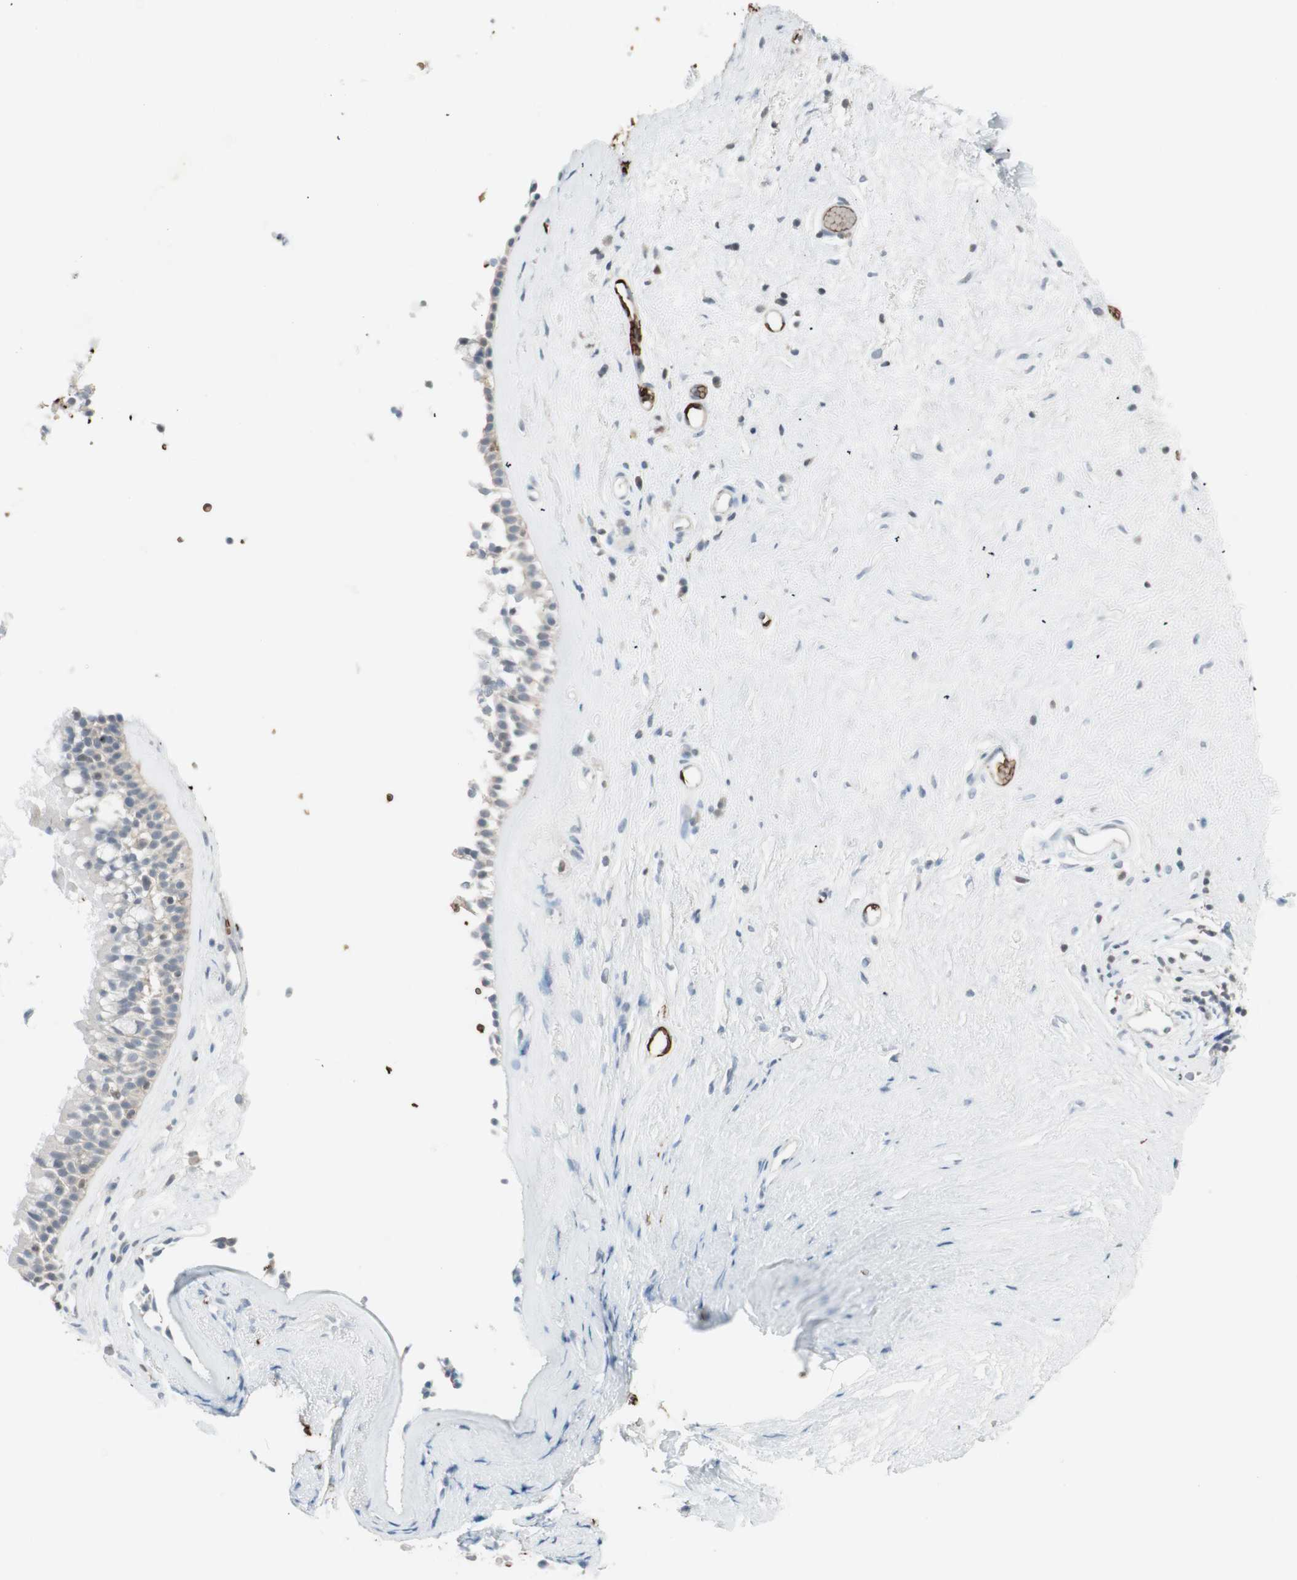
{"staining": {"intensity": "weak", "quantity": "<25%", "location": "cytoplasmic/membranous"}, "tissue": "nasopharynx", "cell_type": "Respiratory epithelial cells", "image_type": "normal", "snomed": [{"axis": "morphology", "description": "Normal tissue, NOS"}, {"axis": "morphology", "description": "Inflammation, NOS"}, {"axis": "topography", "description": "Nasopharynx"}], "caption": "The image reveals no staining of respiratory epithelial cells in normal nasopharynx.", "gene": "MAP4K1", "patient": {"sex": "male", "age": 48}}